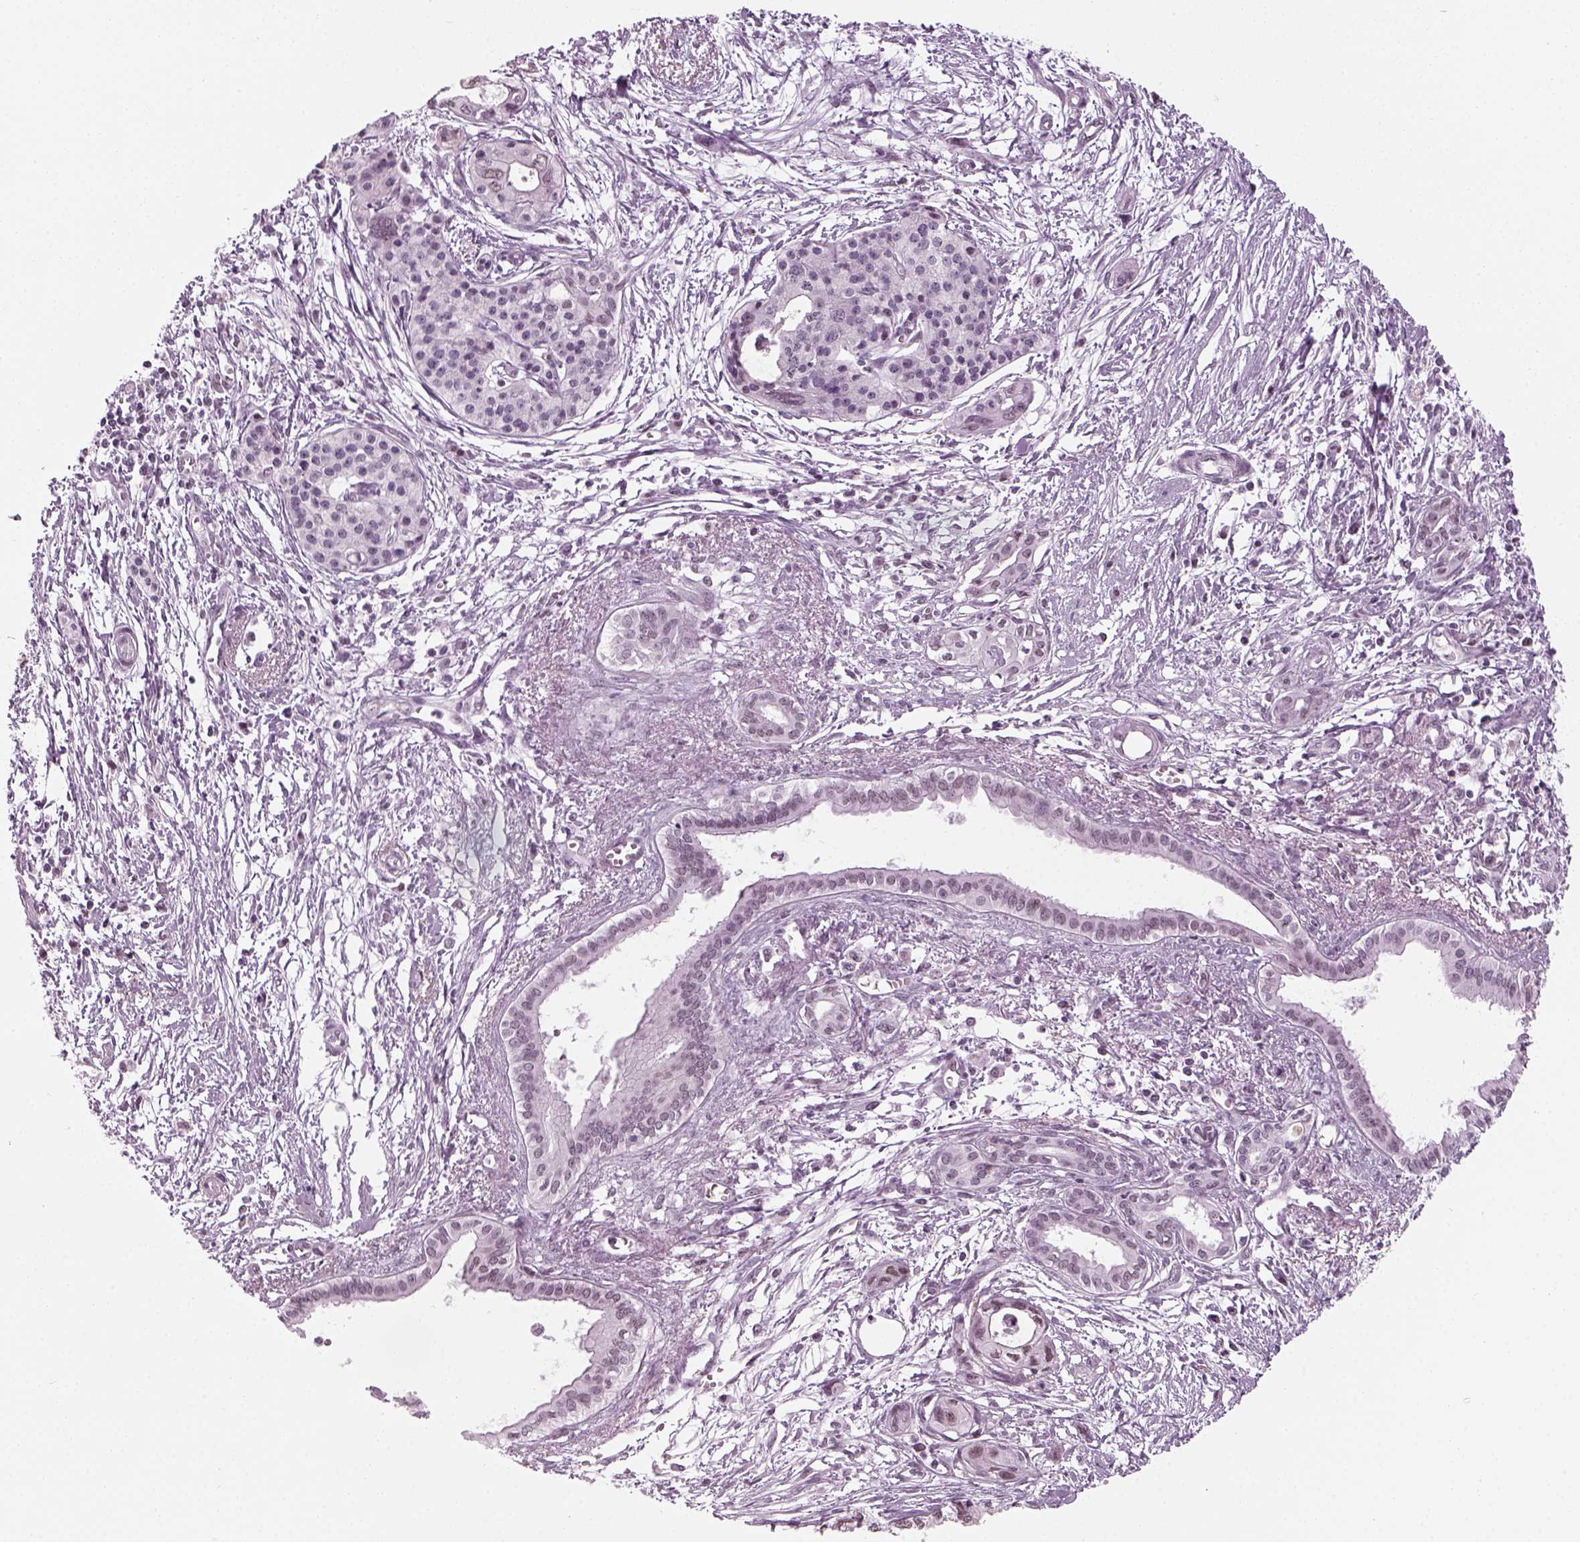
{"staining": {"intensity": "negative", "quantity": "none", "location": "none"}, "tissue": "pancreatic cancer", "cell_type": "Tumor cells", "image_type": "cancer", "snomed": [{"axis": "morphology", "description": "Adenocarcinoma, NOS"}, {"axis": "topography", "description": "Pancreas"}], "caption": "Image shows no protein staining in tumor cells of pancreatic adenocarcinoma tissue.", "gene": "KCNG2", "patient": {"sex": "female", "age": 76}}